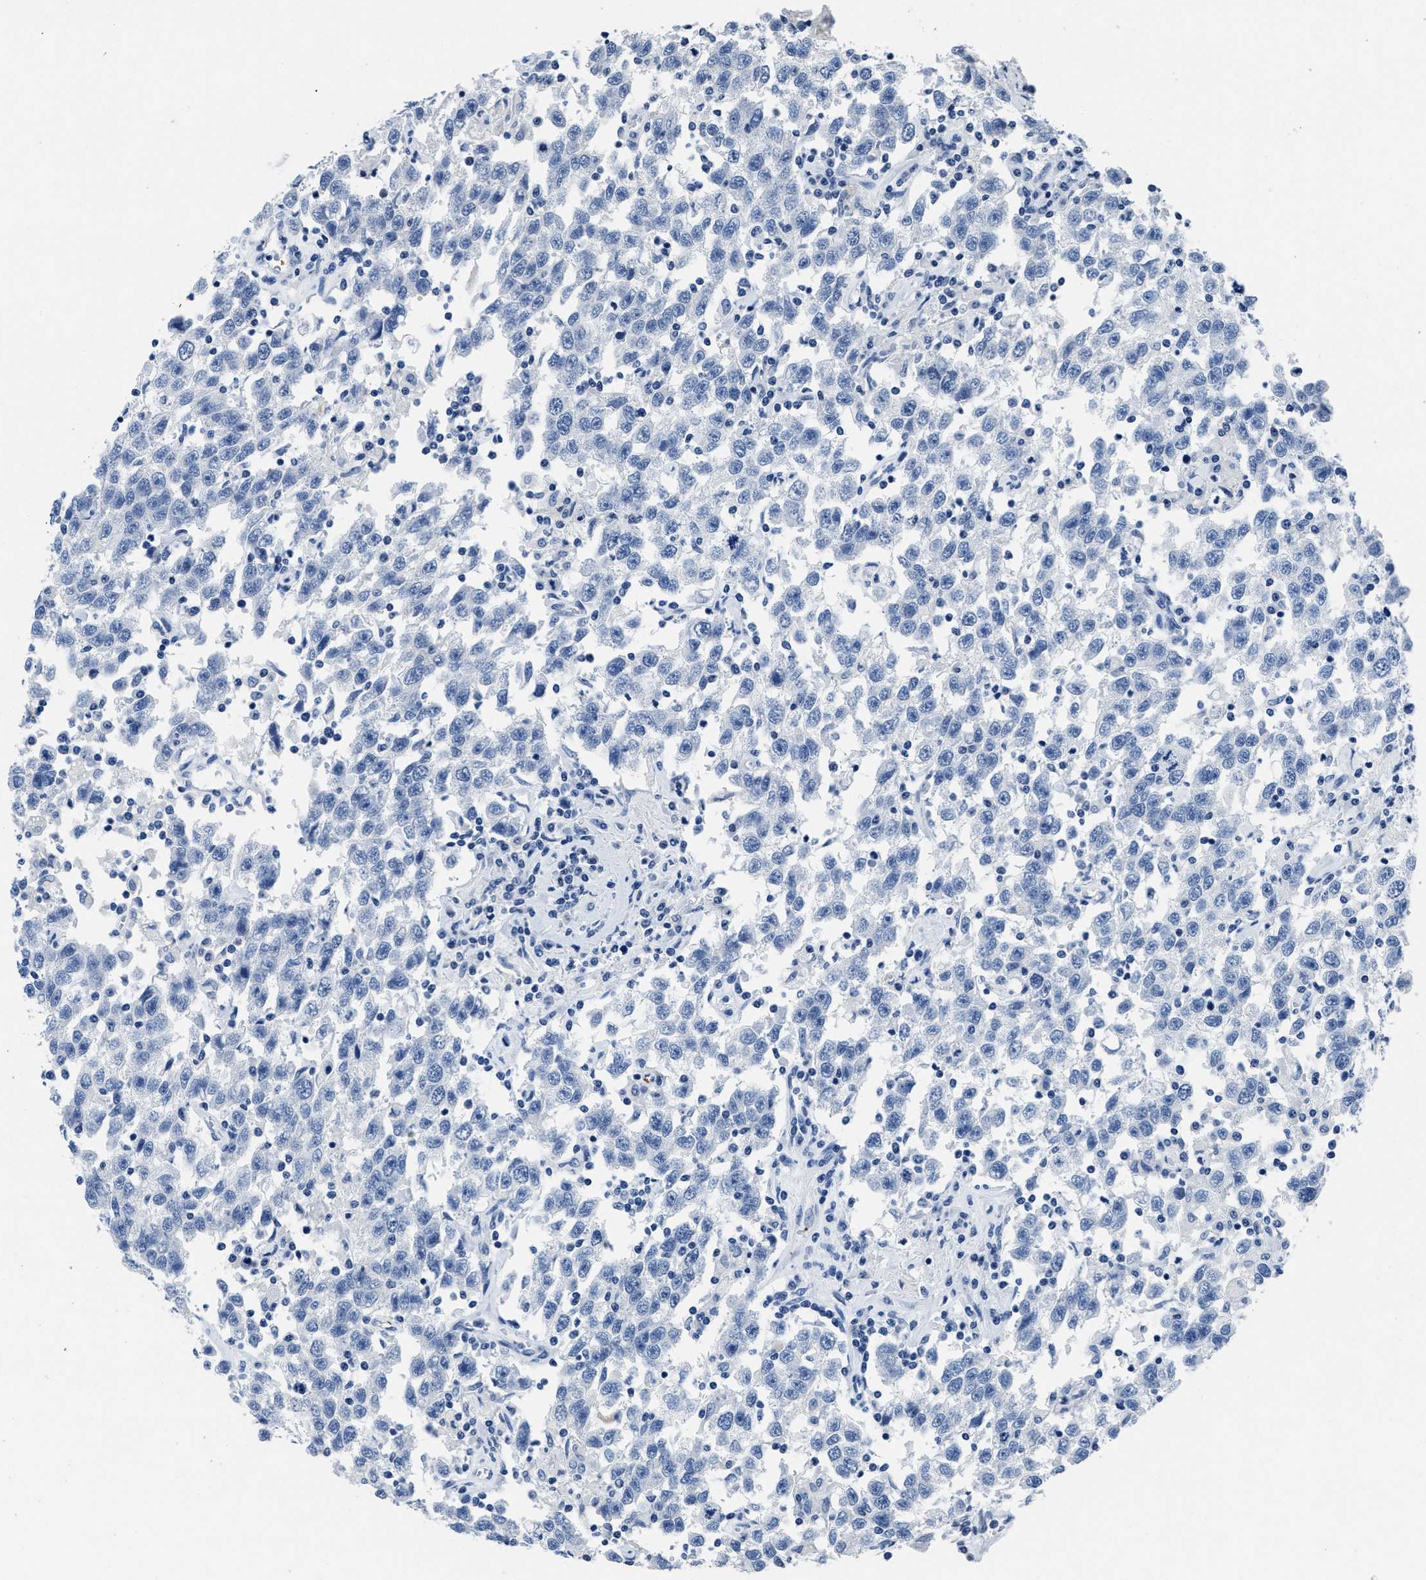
{"staining": {"intensity": "negative", "quantity": "none", "location": "none"}, "tissue": "testis cancer", "cell_type": "Tumor cells", "image_type": "cancer", "snomed": [{"axis": "morphology", "description": "Seminoma, NOS"}, {"axis": "topography", "description": "Testis"}], "caption": "High magnification brightfield microscopy of seminoma (testis) stained with DAB (3,3'-diaminobenzidine) (brown) and counterstained with hematoxylin (blue): tumor cells show no significant positivity.", "gene": "ITGA2B", "patient": {"sex": "male", "age": 41}}